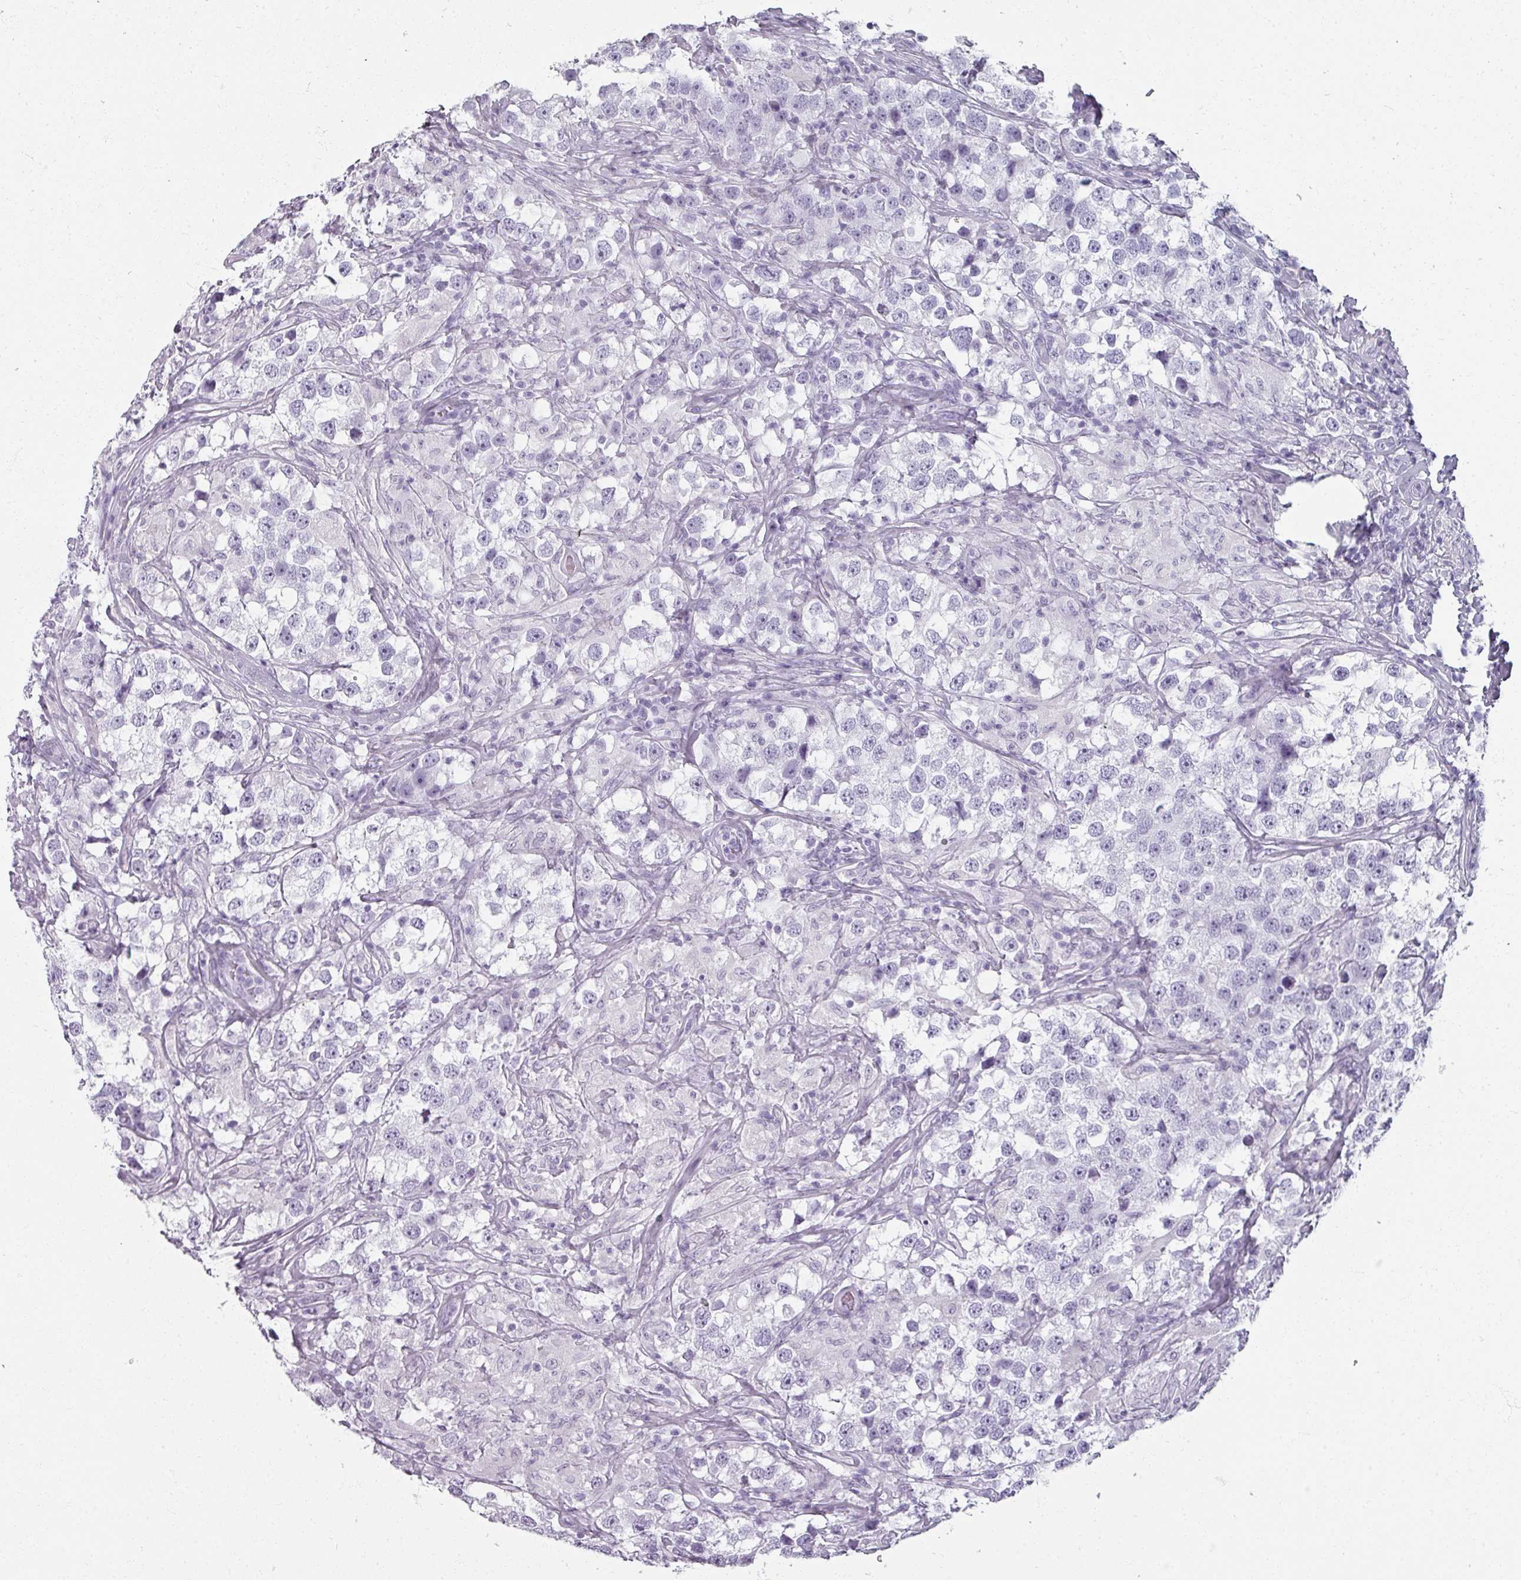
{"staining": {"intensity": "negative", "quantity": "none", "location": "none"}, "tissue": "testis cancer", "cell_type": "Tumor cells", "image_type": "cancer", "snomed": [{"axis": "morphology", "description": "Seminoma, NOS"}, {"axis": "topography", "description": "Testis"}], "caption": "The IHC histopathology image has no significant positivity in tumor cells of testis seminoma tissue. The staining was performed using DAB (3,3'-diaminobenzidine) to visualize the protein expression in brown, while the nuclei were stained in blue with hematoxylin (Magnification: 20x).", "gene": "REG3G", "patient": {"sex": "male", "age": 46}}